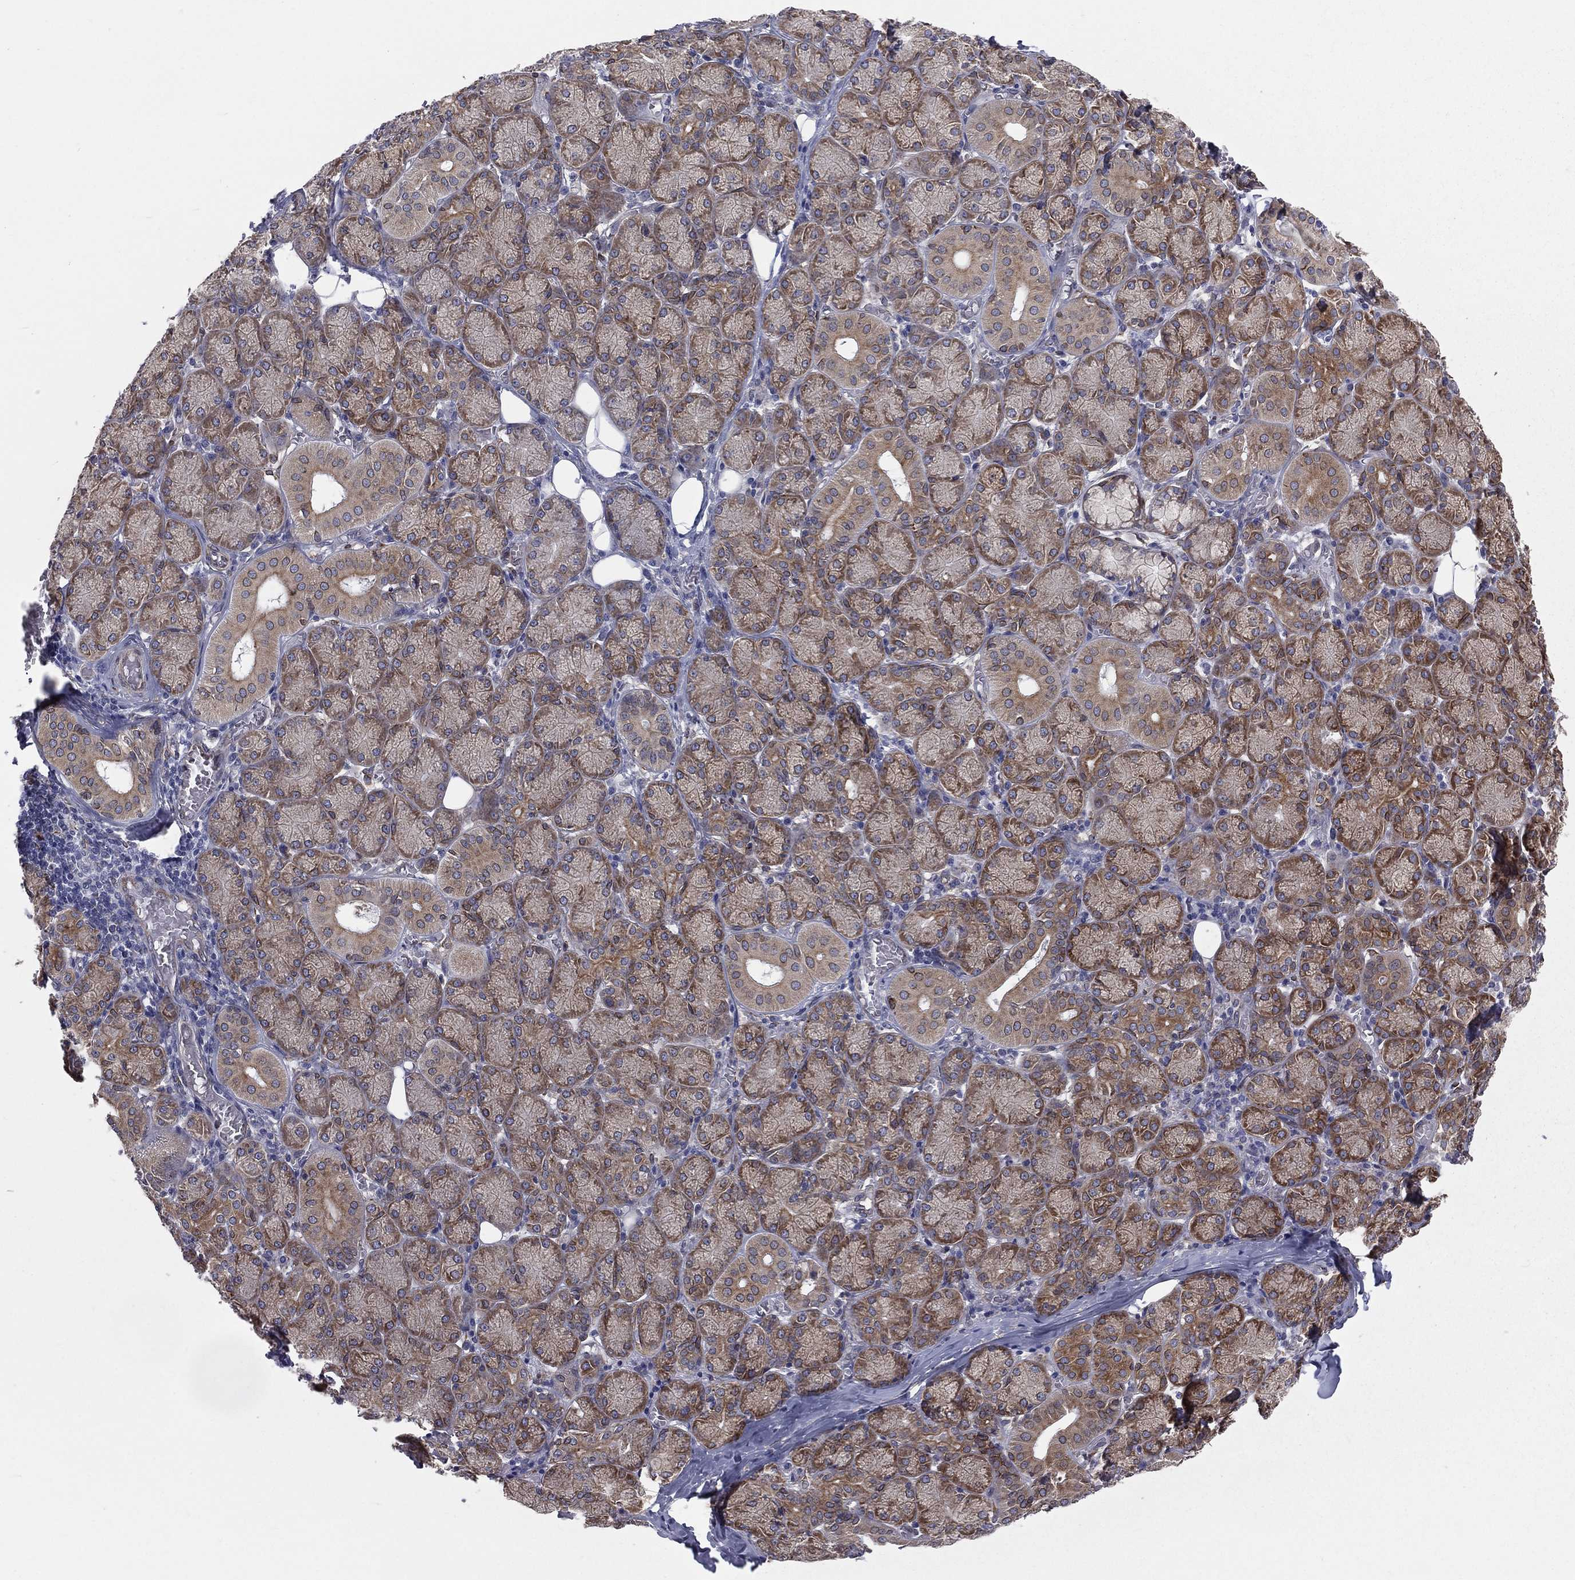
{"staining": {"intensity": "strong", "quantity": ">75%", "location": "cytoplasmic/membranous"}, "tissue": "salivary gland", "cell_type": "Glandular cells", "image_type": "normal", "snomed": [{"axis": "morphology", "description": "Normal tissue, NOS"}, {"axis": "topography", "description": "Salivary gland"}, {"axis": "topography", "description": "Peripheral nerve tissue"}], "caption": "Protein expression analysis of benign salivary gland exhibits strong cytoplasmic/membranous positivity in about >75% of glandular cells.", "gene": "PGRMC1", "patient": {"sex": "female", "age": 24}}